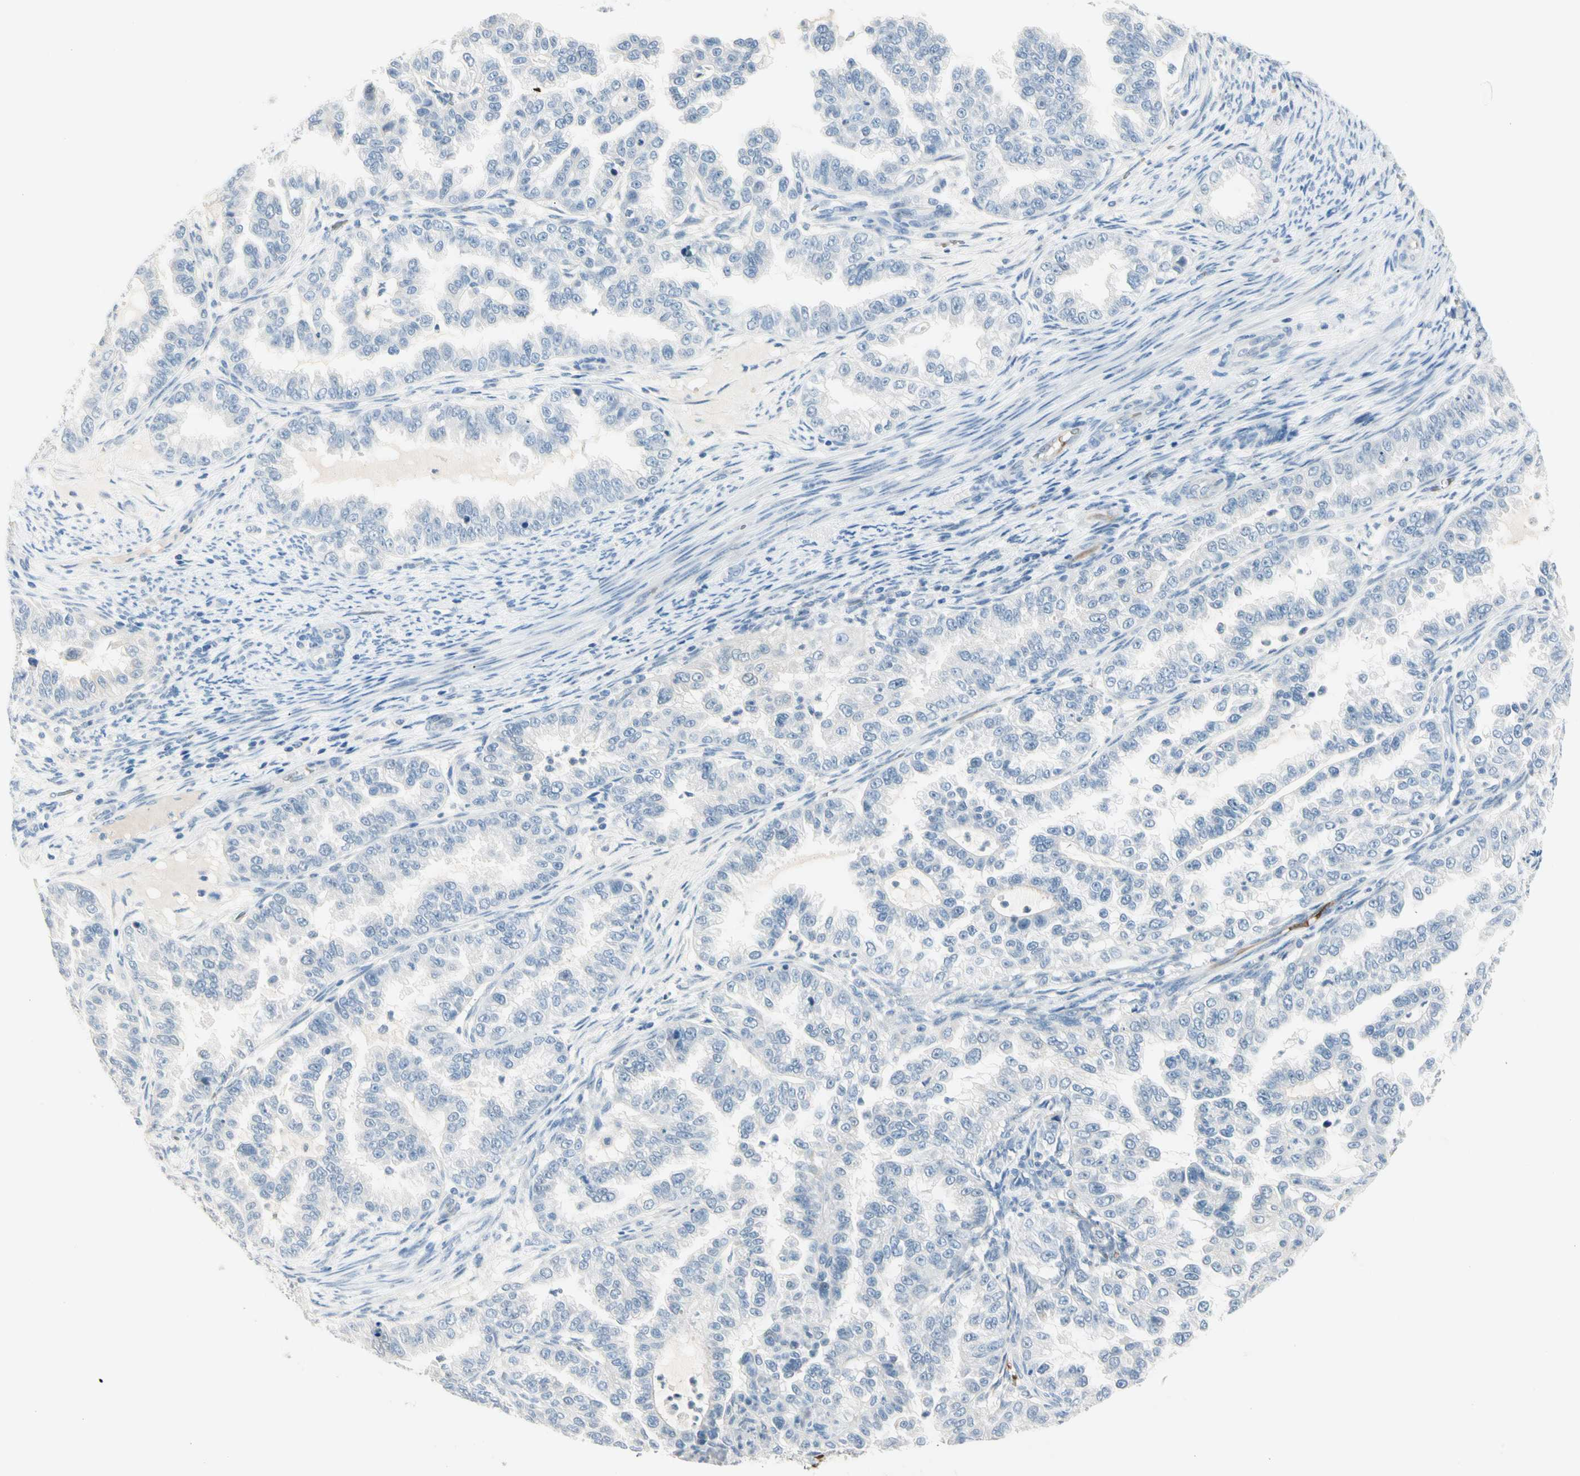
{"staining": {"intensity": "negative", "quantity": "none", "location": "none"}, "tissue": "endometrial cancer", "cell_type": "Tumor cells", "image_type": "cancer", "snomed": [{"axis": "morphology", "description": "Adenocarcinoma, NOS"}, {"axis": "topography", "description": "Endometrium"}], "caption": "Protein analysis of endometrial adenocarcinoma exhibits no significant positivity in tumor cells.", "gene": "CA1", "patient": {"sex": "female", "age": 85}}